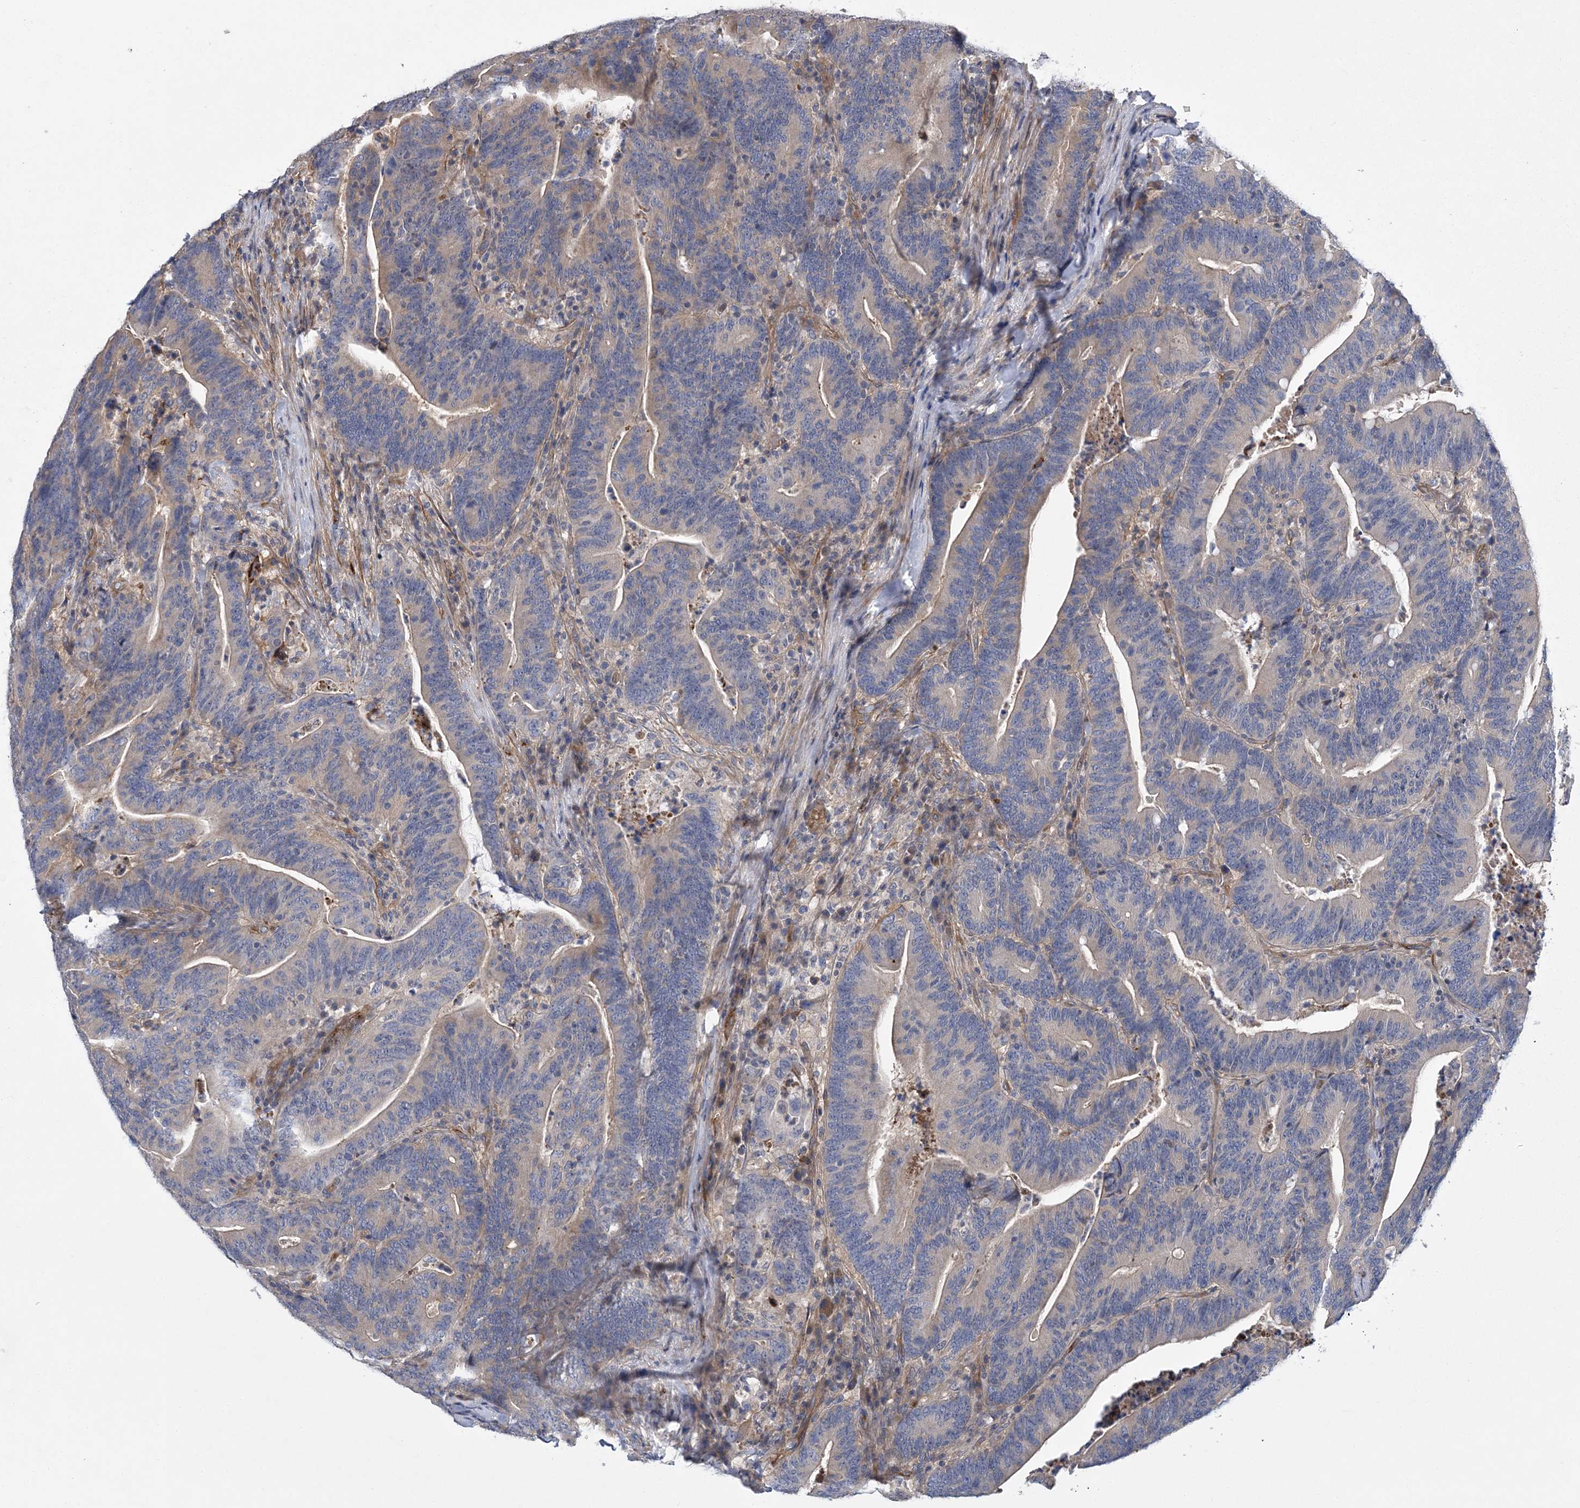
{"staining": {"intensity": "weak", "quantity": "<25%", "location": "cytoplasmic/membranous"}, "tissue": "colorectal cancer", "cell_type": "Tumor cells", "image_type": "cancer", "snomed": [{"axis": "morphology", "description": "Adenocarcinoma, NOS"}, {"axis": "topography", "description": "Colon"}], "caption": "Tumor cells are negative for protein expression in human colorectal adenocarcinoma.", "gene": "CALN1", "patient": {"sex": "female", "age": 67}}